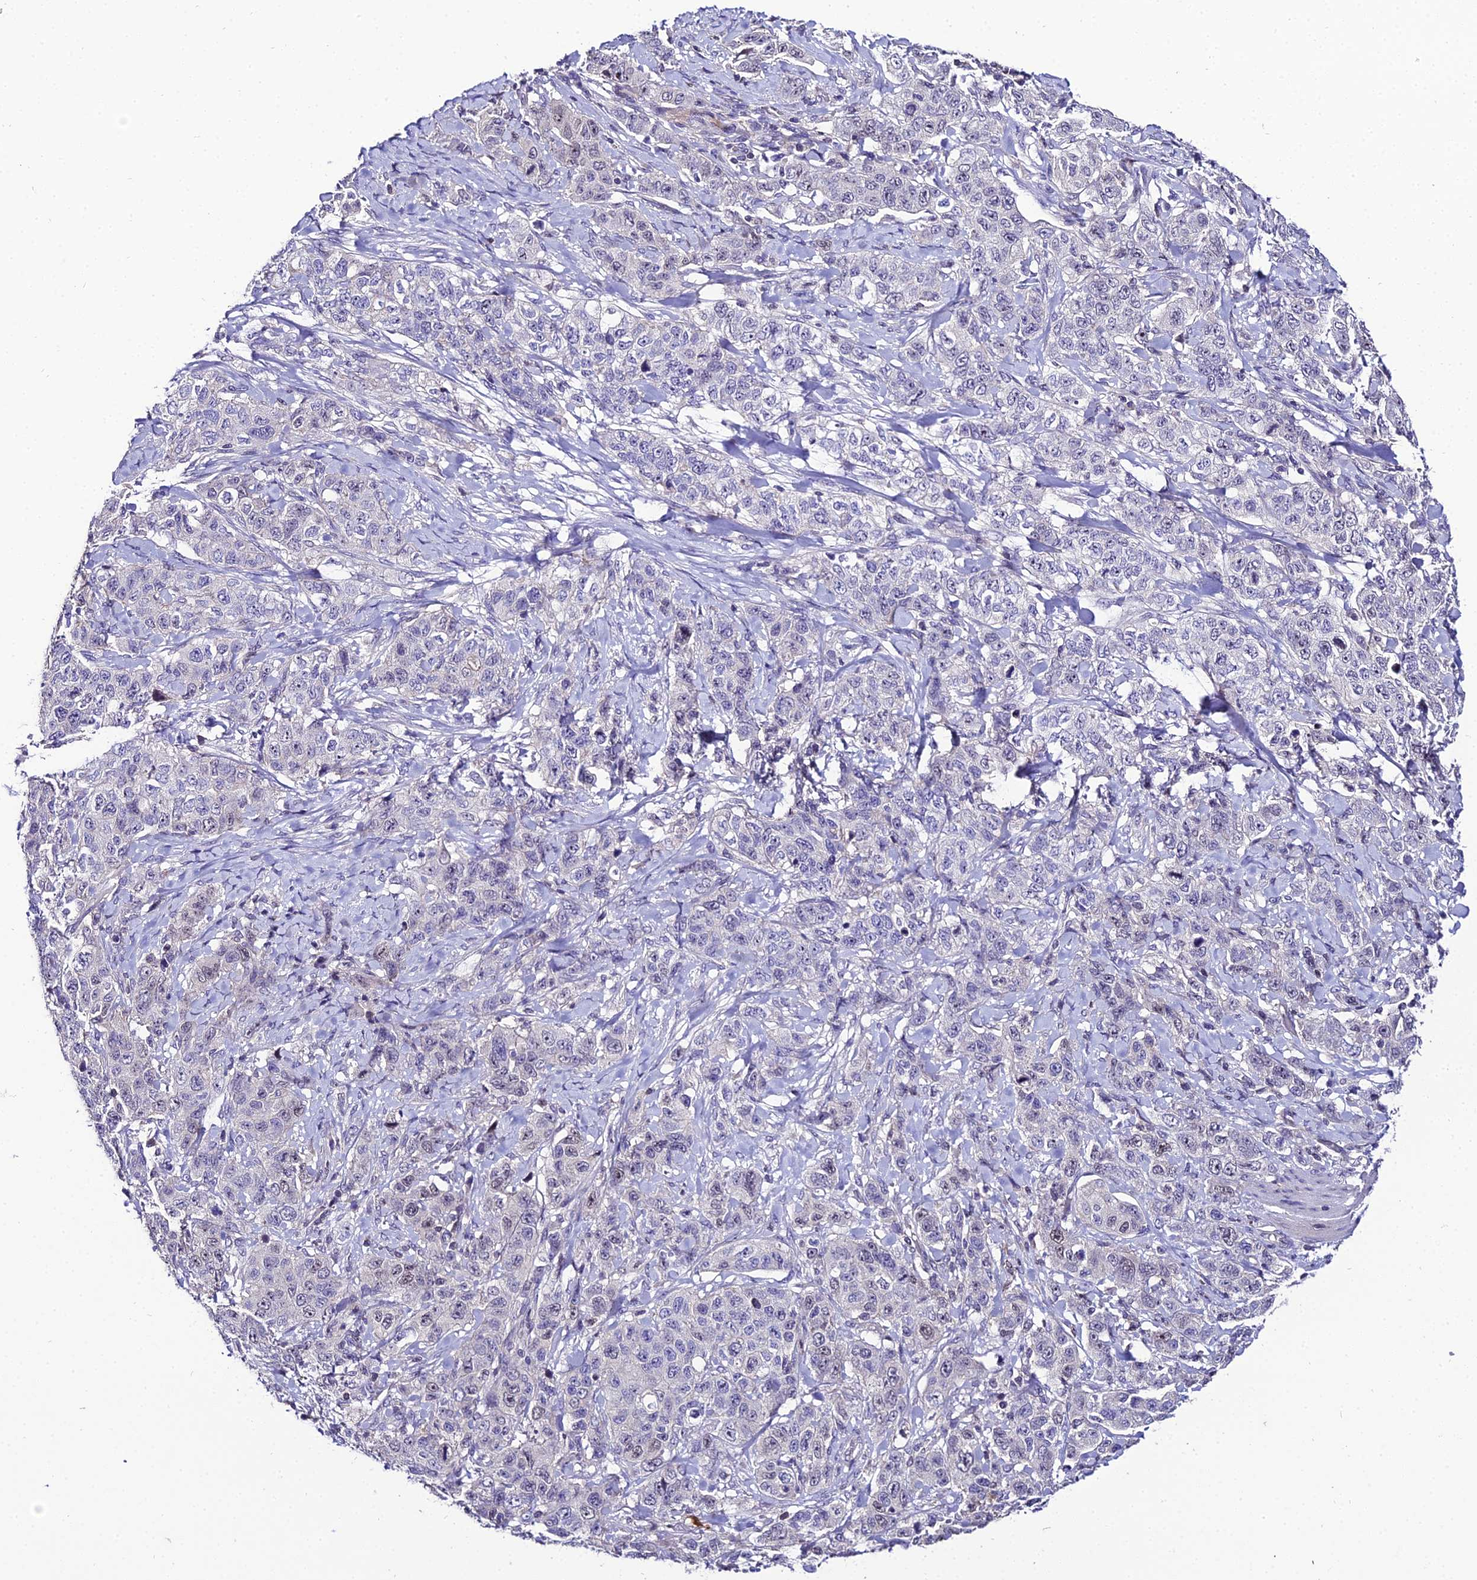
{"staining": {"intensity": "negative", "quantity": "none", "location": "none"}, "tissue": "stomach cancer", "cell_type": "Tumor cells", "image_type": "cancer", "snomed": [{"axis": "morphology", "description": "Adenocarcinoma, NOS"}, {"axis": "topography", "description": "Stomach"}], "caption": "Stomach cancer (adenocarcinoma) was stained to show a protein in brown. There is no significant staining in tumor cells.", "gene": "SHQ1", "patient": {"sex": "male", "age": 48}}